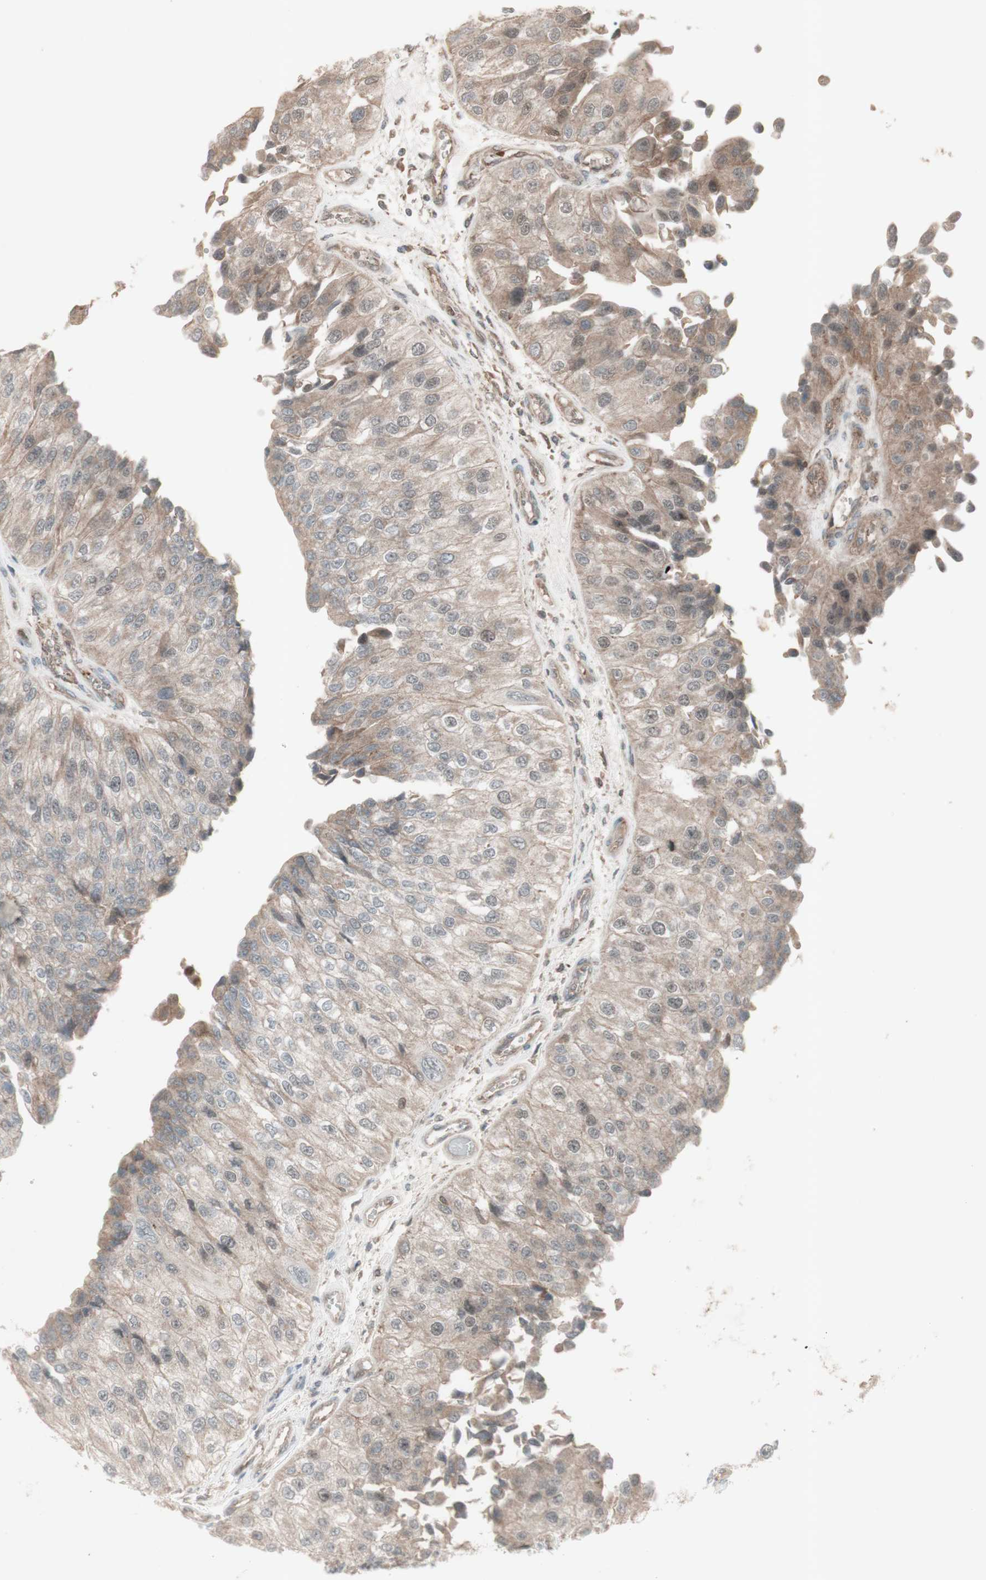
{"staining": {"intensity": "negative", "quantity": "none", "location": "none"}, "tissue": "urothelial cancer", "cell_type": "Tumor cells", "image_type": "cancer", "snomed": [{"axis": "morphology", "description": "Urothelial carcinoma, High grade"}, {"axis": "topography", "description": "Kidney"}, {"axis": "topography", "description": "Urinary bladder"}], "caption": "DAB immunohistochemical staining of human urothelial carcinoma (high-grade) displays no significant positivity in tumor cells.", "gene": "MSH6", "patient": {"sex": "male", "age": 77}}